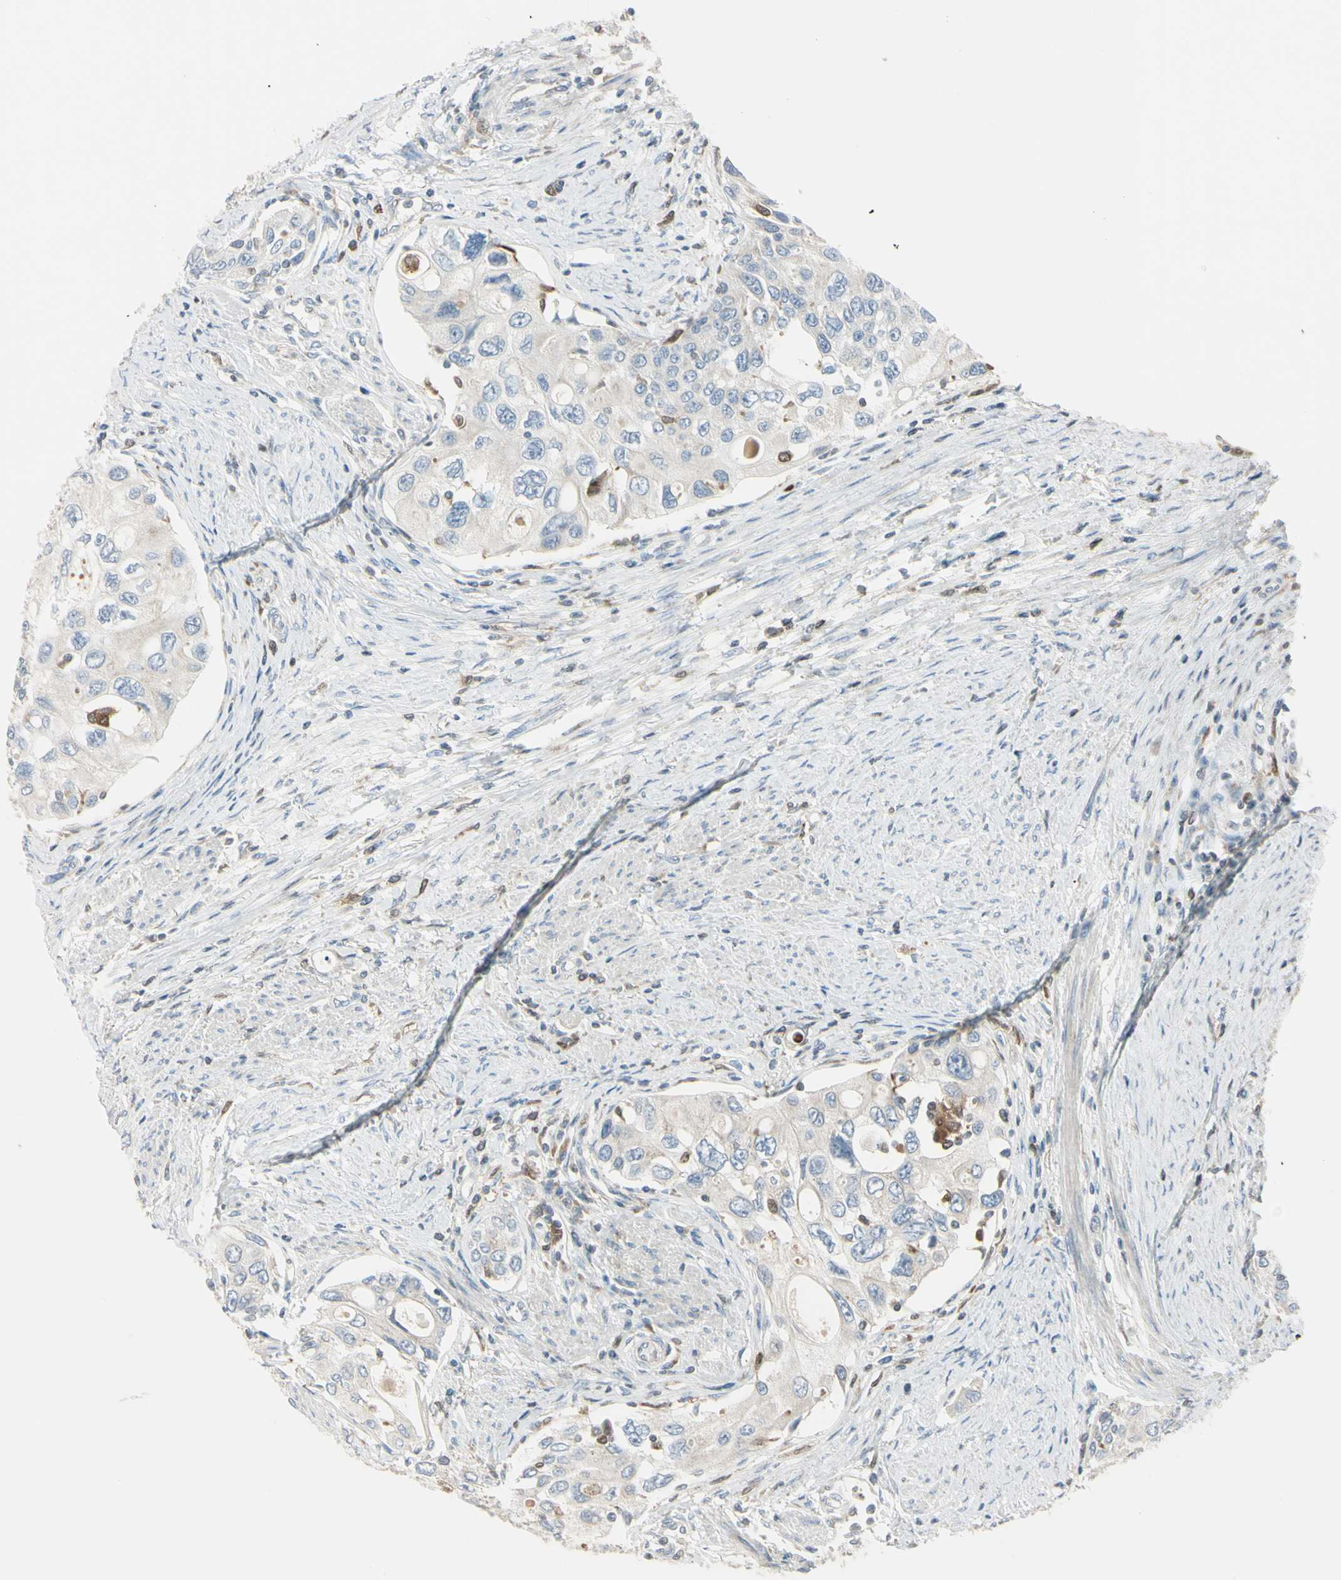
{"staining": {"intensity": "weak", "quantity": ">75%", "location": "cytoplasmic/membranous"}, "tissue": "urothelial cancer", "cell_type": "Tumor cells", "image_type": "cancer", "snomed": [{"axis": "morphology", "description": "Urothelial carcinoma, High grade"}, {"axis": "topography", "description": "Urinary bladder"}], "caption": "IHC staining of urothelial cancer, which shows low levels of weak cytoplasmic/membranous staining in approximately >75% of tumor cells indicating weak cytoplasmic/membranous protein expression. The staining was performed using DAB (3,3'-diaminobenzidine) (brown) for protein detection and nuclei were counterstained in hematoxylin (blue).", "gene": "CYRIB", "patient": {"sex": "female", "age": 56}}